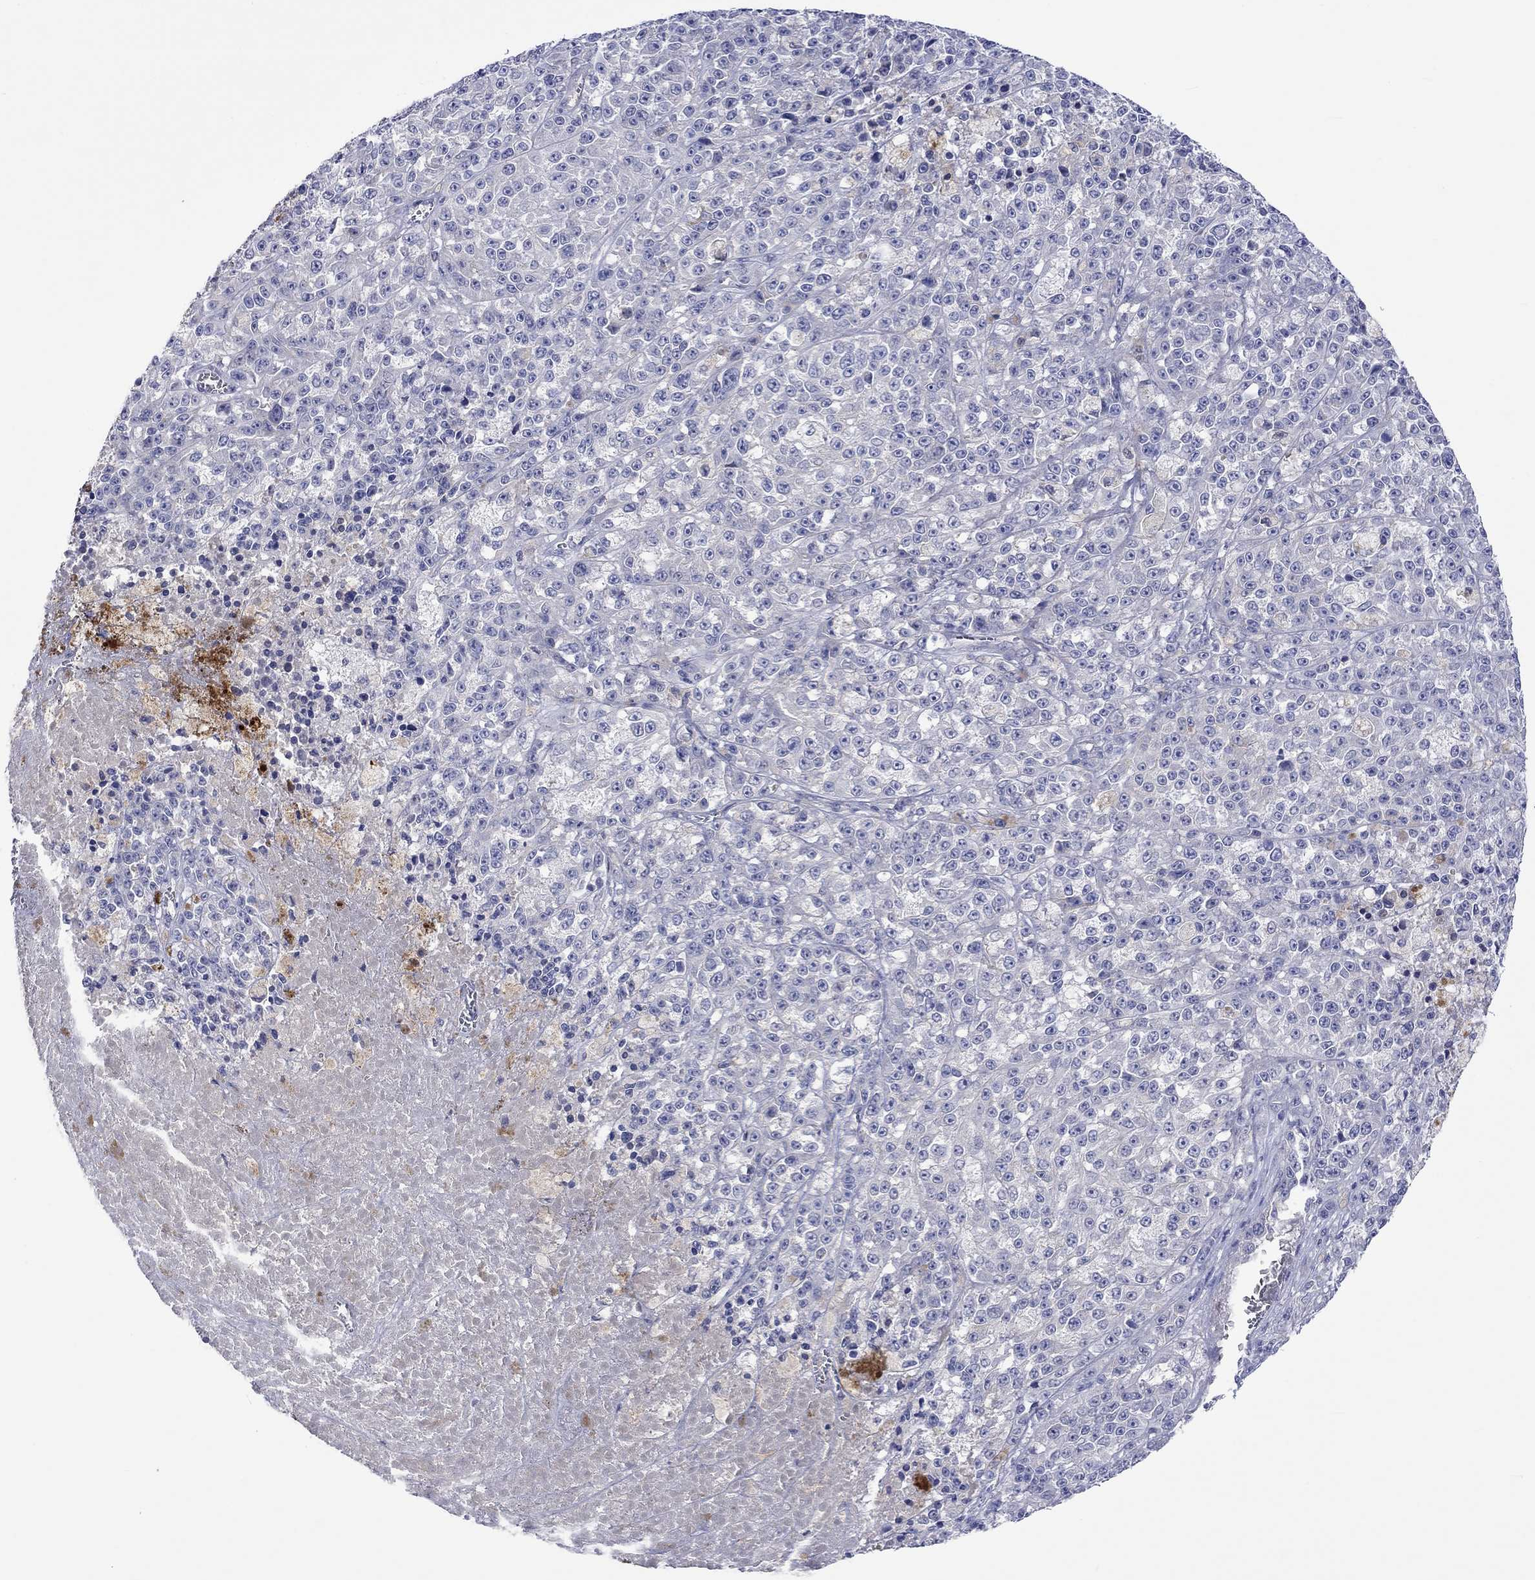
{"staining": {"intensity": "negative", "quantity": "none", "location": "none"}, "tissue": "melanoma", "cell_type": "Tumor cells", "image_type": "cancer", "snomed": [{"axis": "morphology", "description": "Malignant melanoma, NOS"}, {"axis": "topography", "description": "Skin"}], "caption": "Protein analysis of malignant melanoma reveals no significant positivity in tumor cells.", "gene": "LRFN4", "patient": {"sex": "female", "age": 58}}